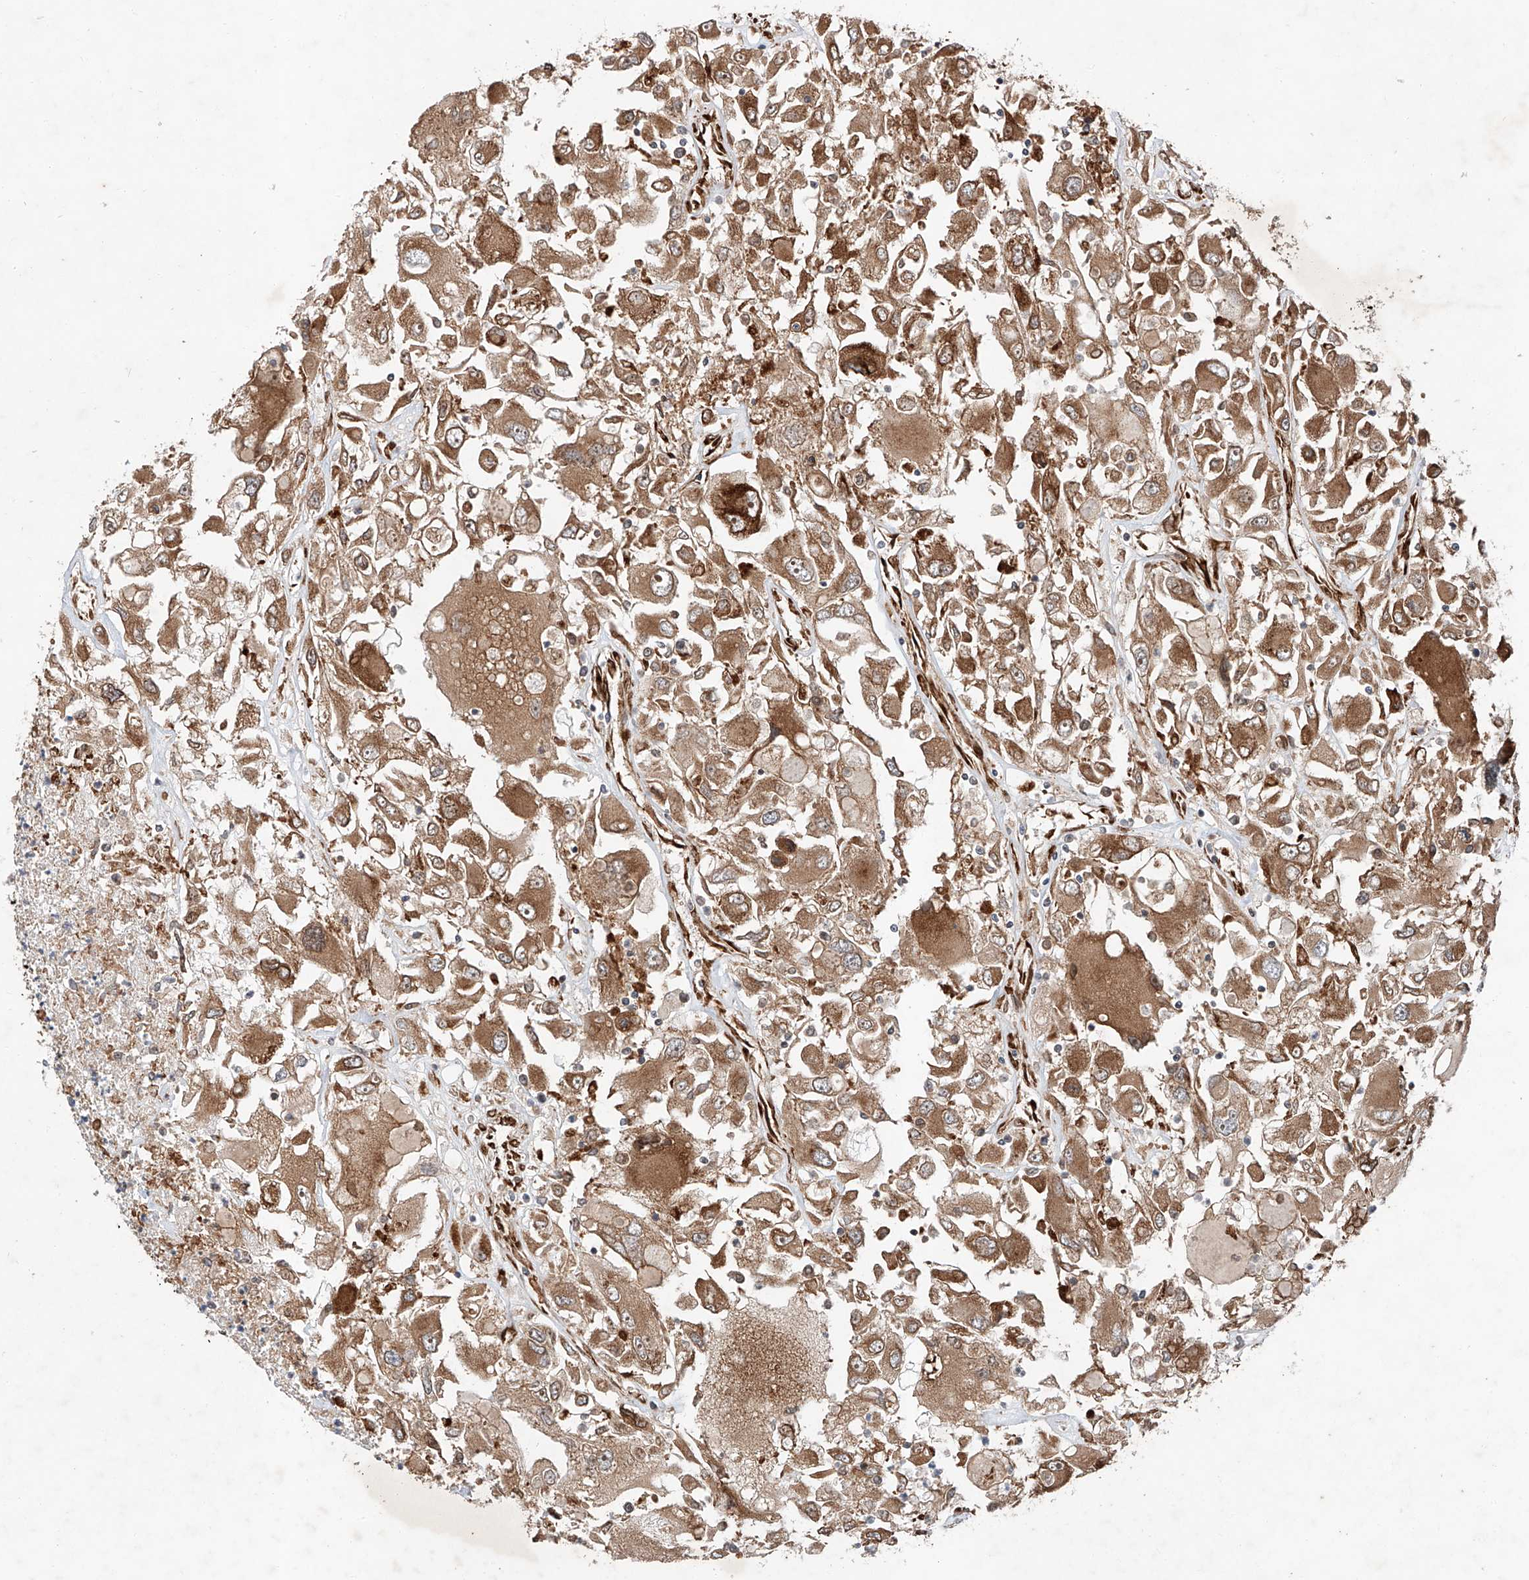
{"staining": {"intensity": "moderate", "quantity": ">75%", "location": "cytoplasmic/membranous"}, "tissue": "renal cancer", "cell_type": "Tumor cells", "image_type": "cancer", "snomed": [{"axis": "morphology", "description": "Adenocarcinoma, NOS"}, {"axis": "topography", "description": "Kidney"}], "caption": "Brown immunohistochemical staining in renal cancer displays moderate cytoplasmic/membranous positivity in approximately >75% of tumor cells.", "gene": "ZFP28", "patient": {"sex": "female", "age": 52}}